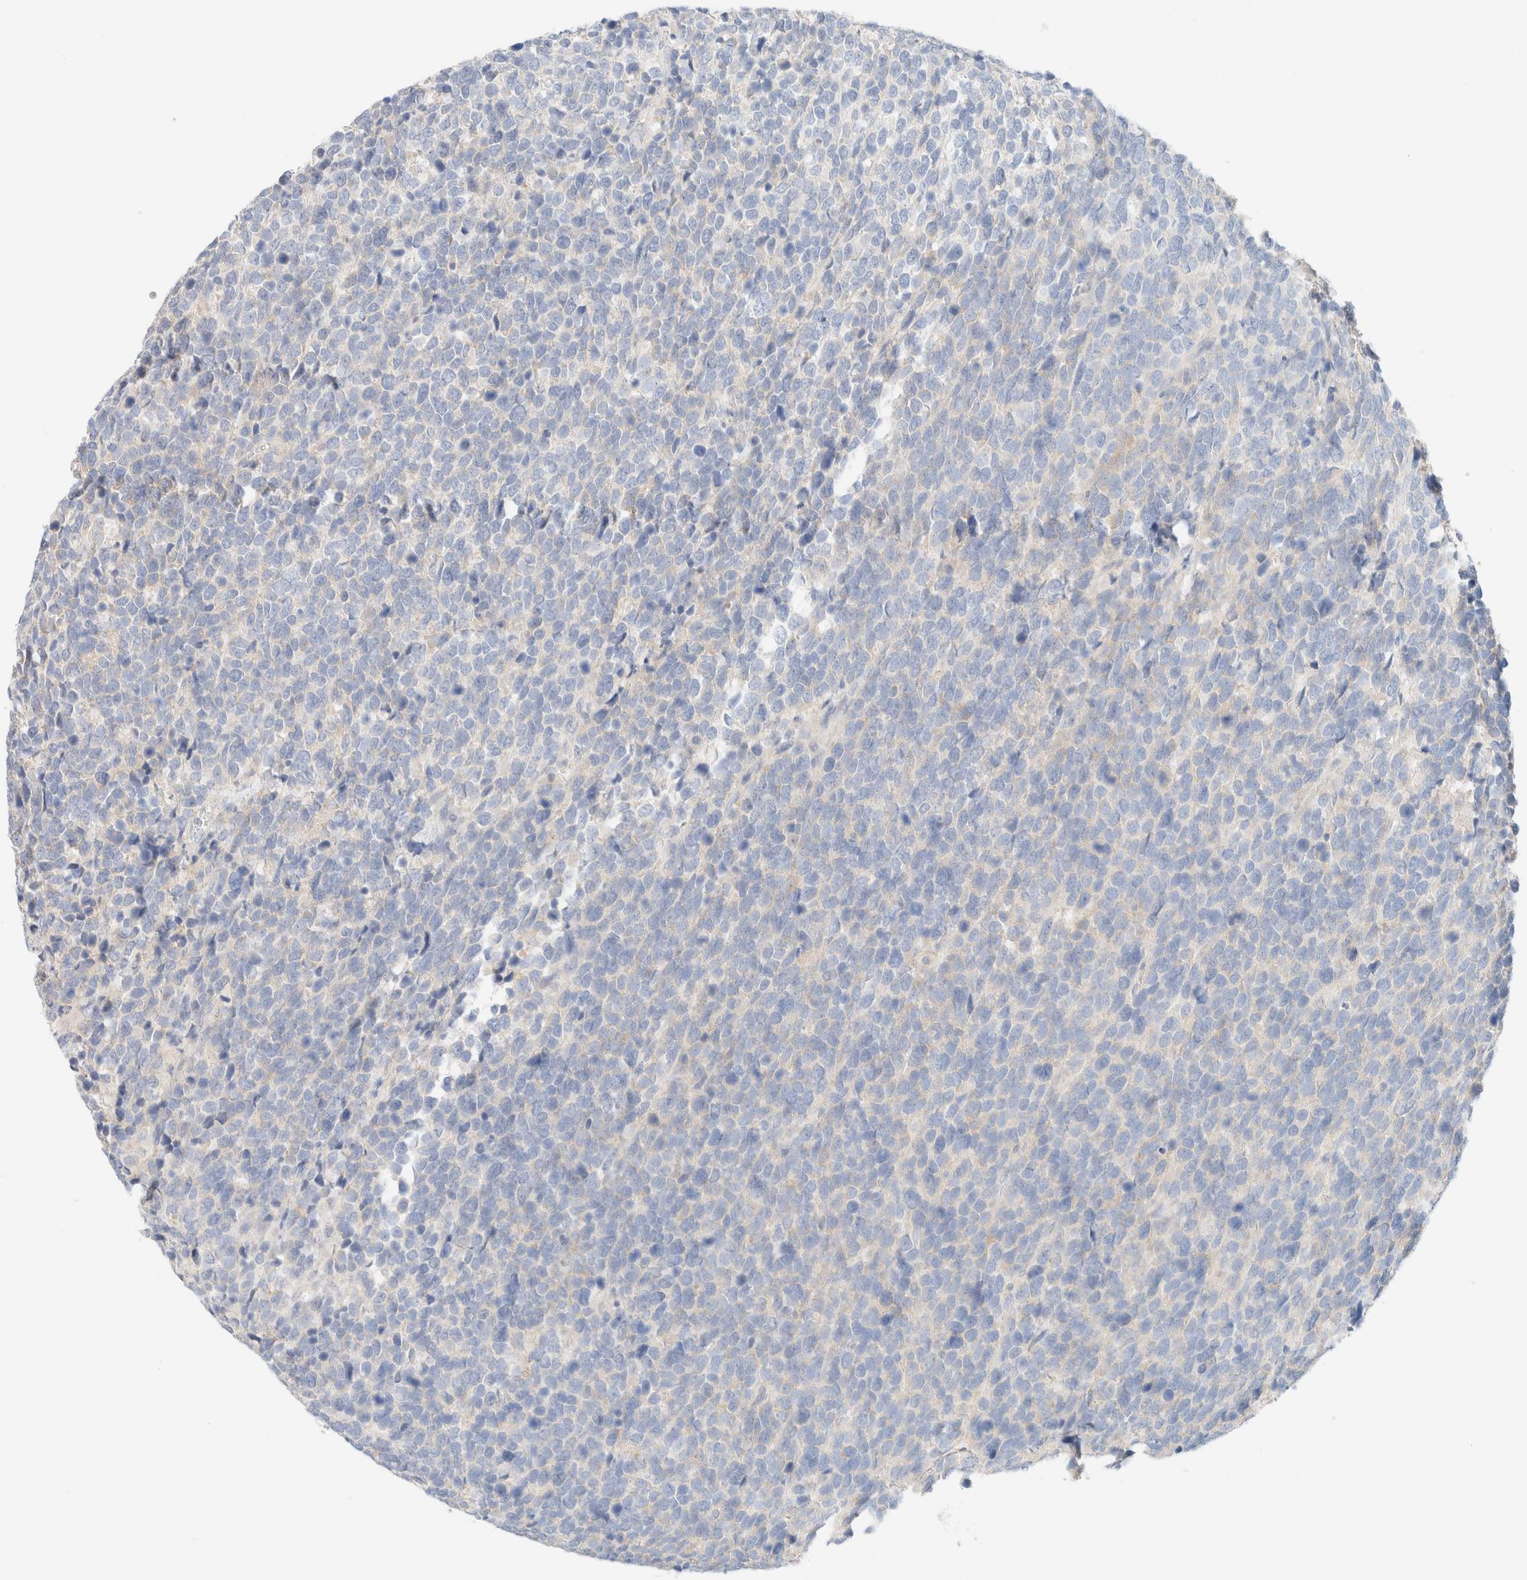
{"staining": {"intensity": "negative", "quantity": "none", "location": "none"}, "tissue": "urothelial cancer", "cell_type": "Tumor cells", "image_type": "cancer", "snomed": [{"axis": "morphology", "description": "Urothelial carcinoma, High grade"}, {"axis": "topography", "description": "Urinary bladder"}], "caption": "DAB (3,3'-diaminobenzidine) immunohistochemical staining of high-grade urothelial carcinoma shows no significant expression in tumor cells.", "gene": "SARM1", "patient": {"sex": "female", "age": 82}}